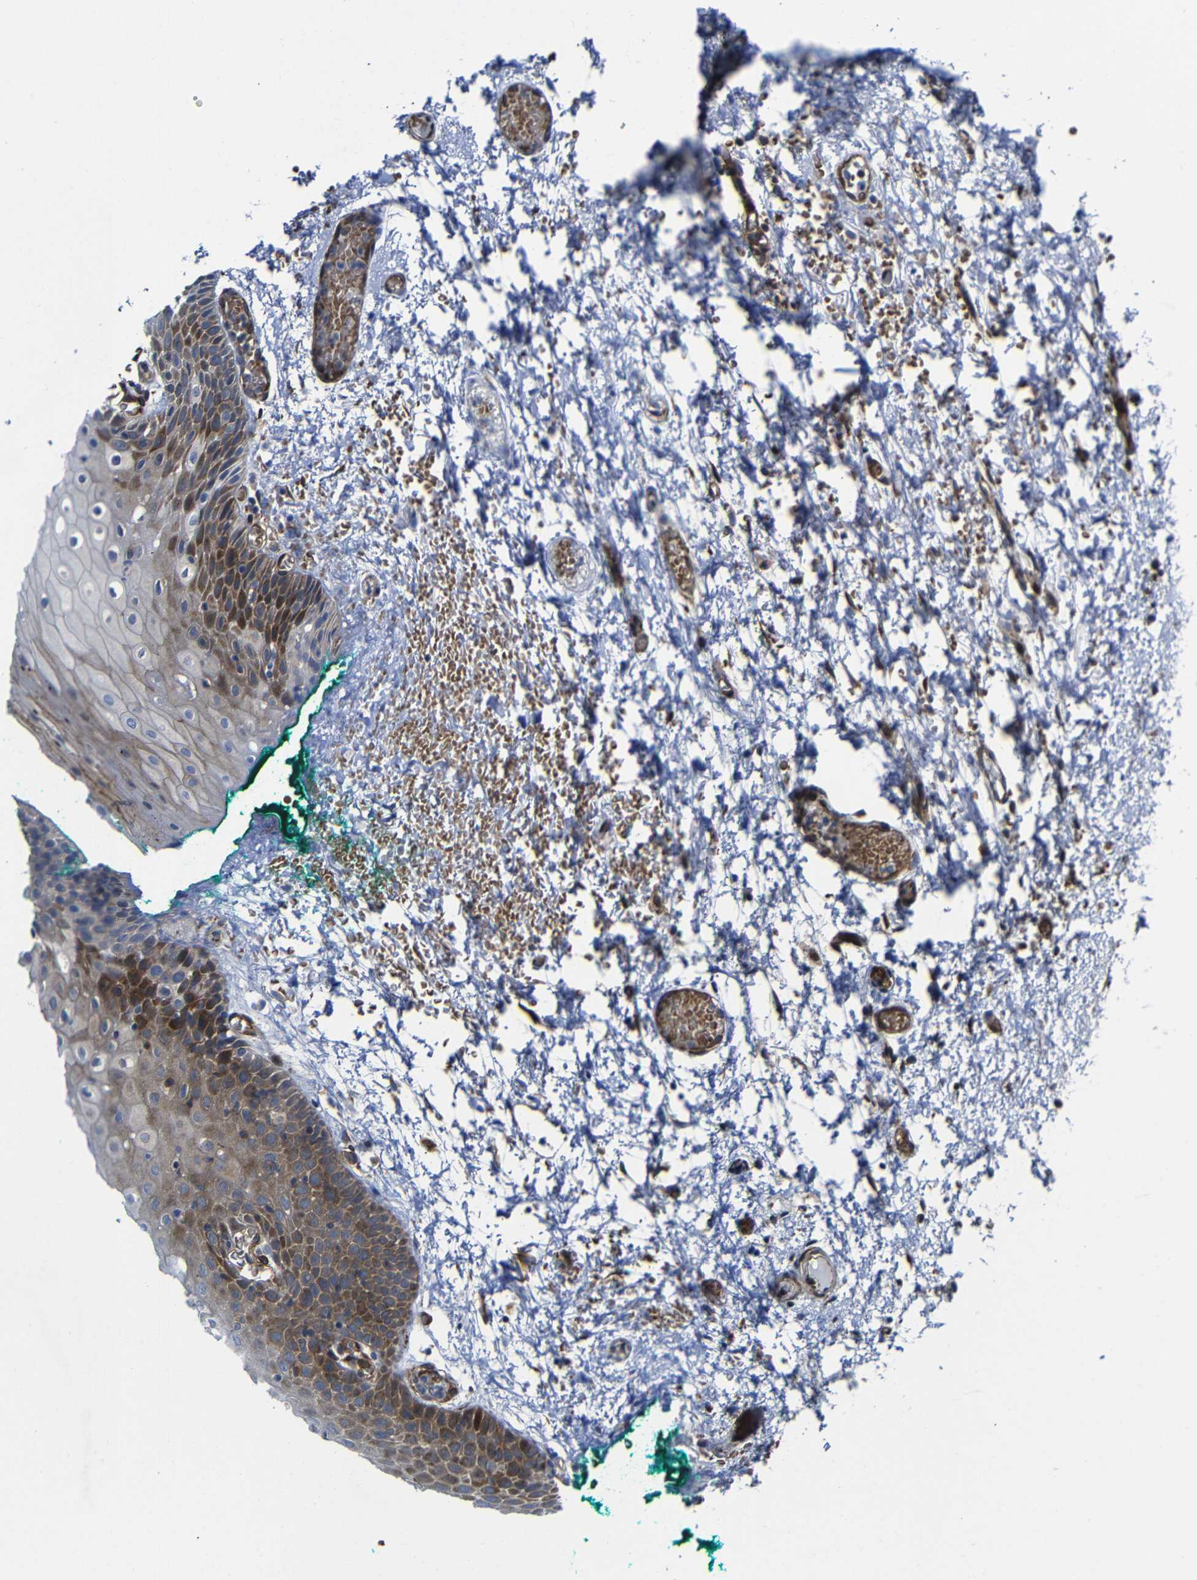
{"staining": {"intensity": "strong", "quantity": ">75%", "location": "cytoplasmic/membranous"}, "tissue": "oral mucosa", "cell_type": "Squamous epithelial cells", "image_type": "normal", "snomed": [{"axis": "morphology", "description": "Normal tissue, NOS"}, {"axis": "morphology", "description": "Squamous cell carcinoma, NOS"}, {"axis": "topography", "description": "Oral tissue"}, {"axis": "topography", "description": "Salivary gland"}, {"axis": "topography", "description": "Head-Neck"}], "caption": "About >75% of squamous epithelial cells in benign human oral mucosa demonstrate strong cytoplasmic/membranous protein expression as visualized by brown immunohistochemical staining.", "gene": "PARP14", "patient": {"sex": "female", "age": 62}}